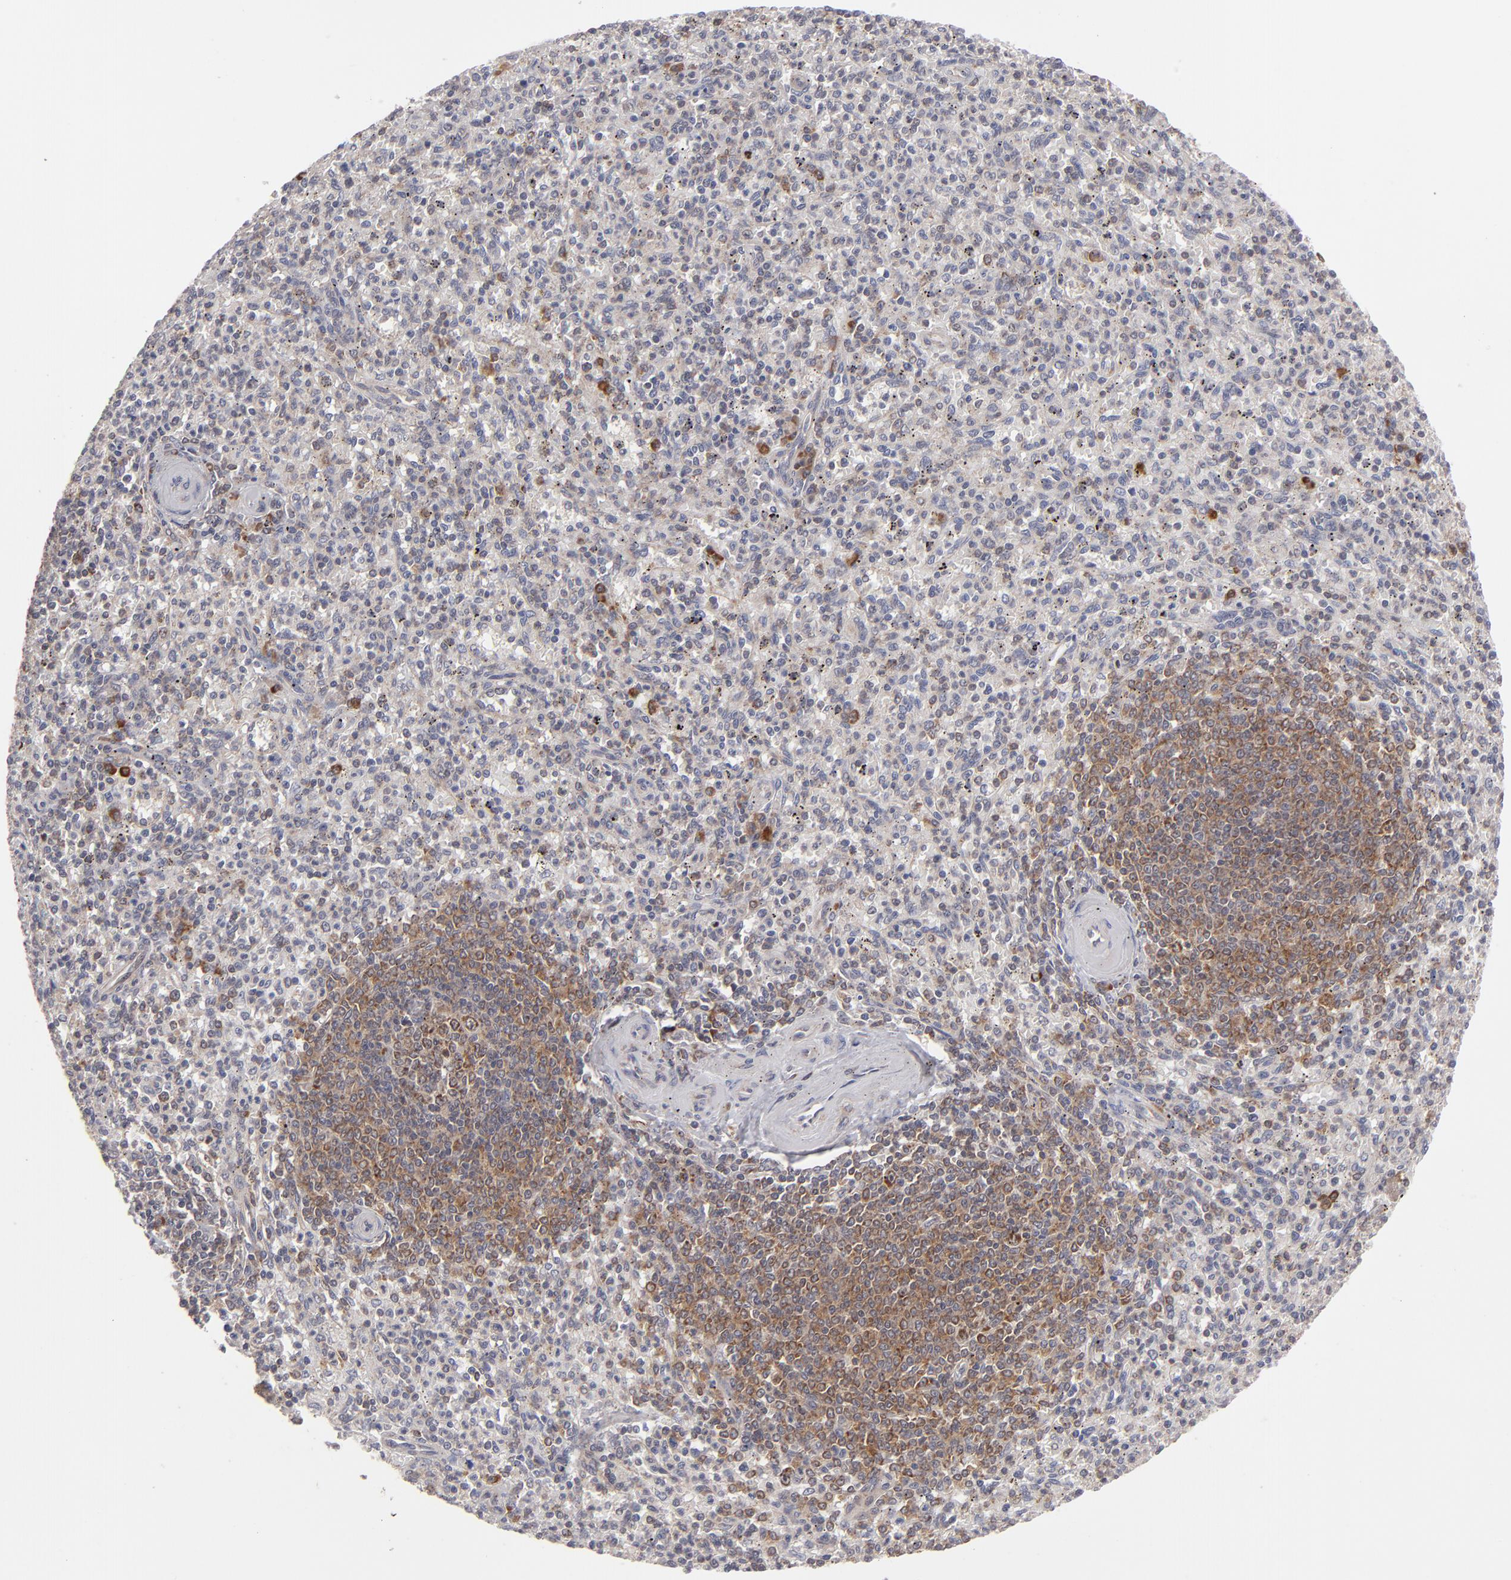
{"staining": {"intensity": "moderate", "quantity": "<25%", "location": "cytoplasmic/membranous"}, "tissue": "spleen", "cell_type": "Cells in red pulp", "image_type": "normal", "snomed": [{"axis": "morphology", "description": "Normal tissue, NOS"}, {"axis": "topography", "description": "Spleen"}], "caption": "This image shows immunohistochemistry (IHC) staining of unremarkable spleen, with low moderate cytoplasmic/membranous positivity in about <25% of cells in red pulp.", "gene": "GLCCI1", "patient": {"sex": "male", "age": 72}}